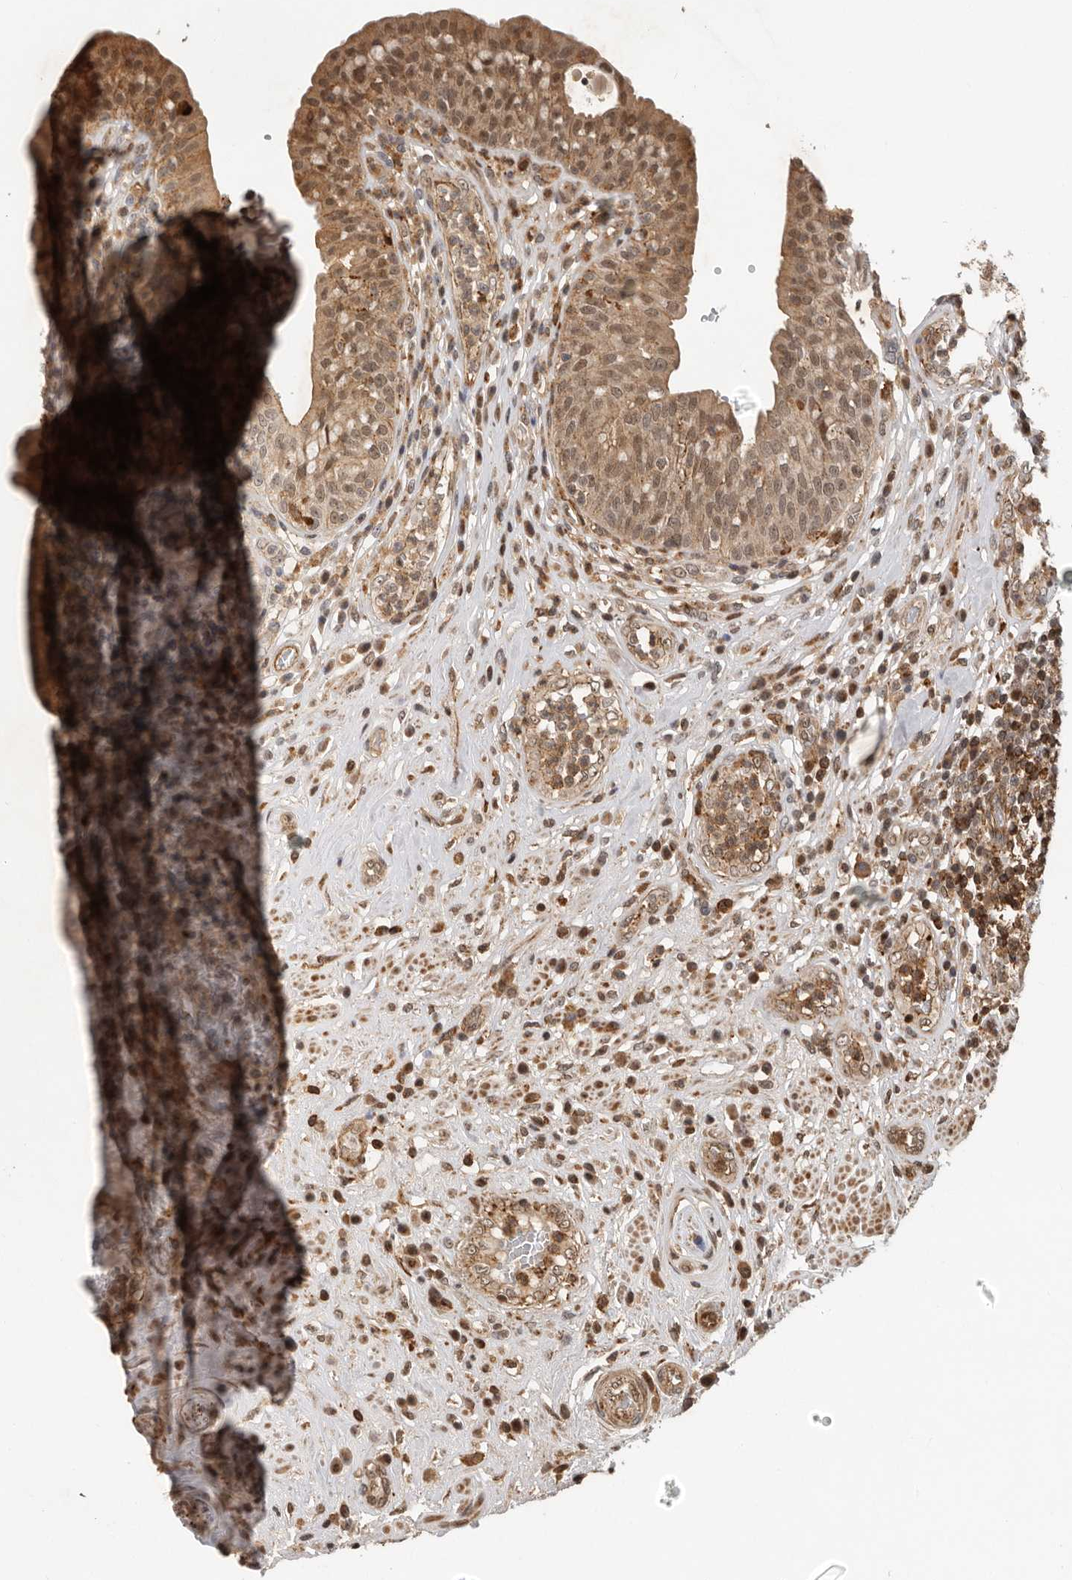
{"staining": {"intensity": "moderate", "quantity": ">75%", "location": "cytoplasmic/membranous,nuclear"}, "tissue": "urinary bladder", "cell_type": "Urothelial cells", "image_type": "normal", "snomed": [{"axis": "morphology", "description": "Normal tissue, NOS"}, {"axis": "topography", "description": "Urinary bladder"}], "caption": "Urinary bladder stained for a protein shows moderate cytoplasmic/membranous,nuclear positivity in urothelial cells. Ihc stains the protein of interest in brown and the nuclei are stained blue.", "gene": "RNF157", "patient": {"sex": "female", "age": 62}}